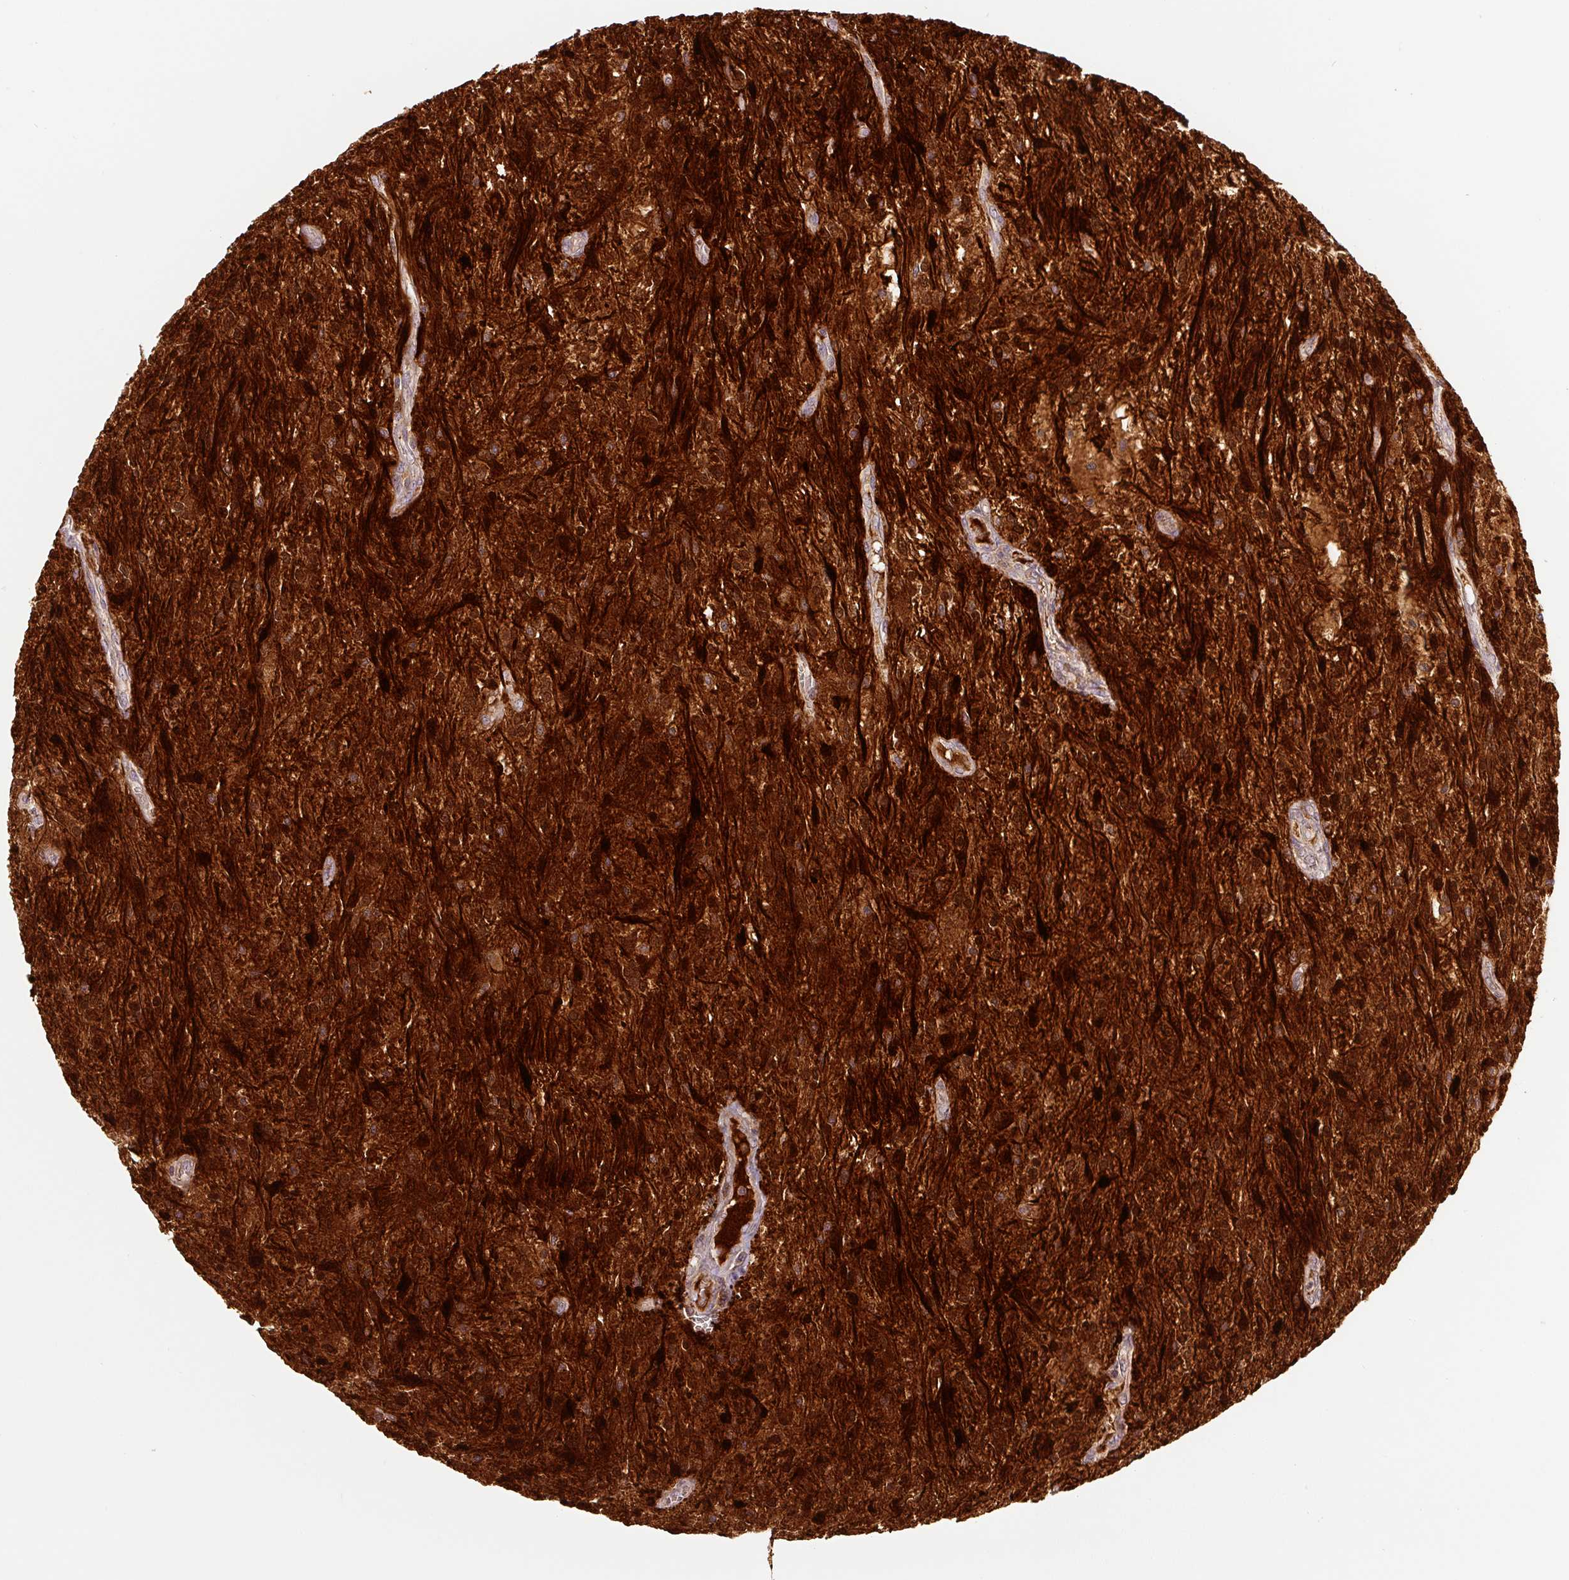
{"staining": {"intensity": "strong", "quantity": ">75%", "location": "cytoplasmic/membranous"}, "tissue": "glioma", "cell_type": "Tumor cells", "image_type": "cancer", "snomed": [{"axis": "morphology", "description": "Glioma, malignant, Low grade"}, {"axis": "topography", "description": "Cerebellum"}], "caption": "Brown immunohistochemical staining in human malignant glioma (low-grade) exhibits strong cytoplasmic/membranous expression in about >75% of tumor cells.", "gene": "FABP7", "patient": {"sex": "female", "age": 14}}